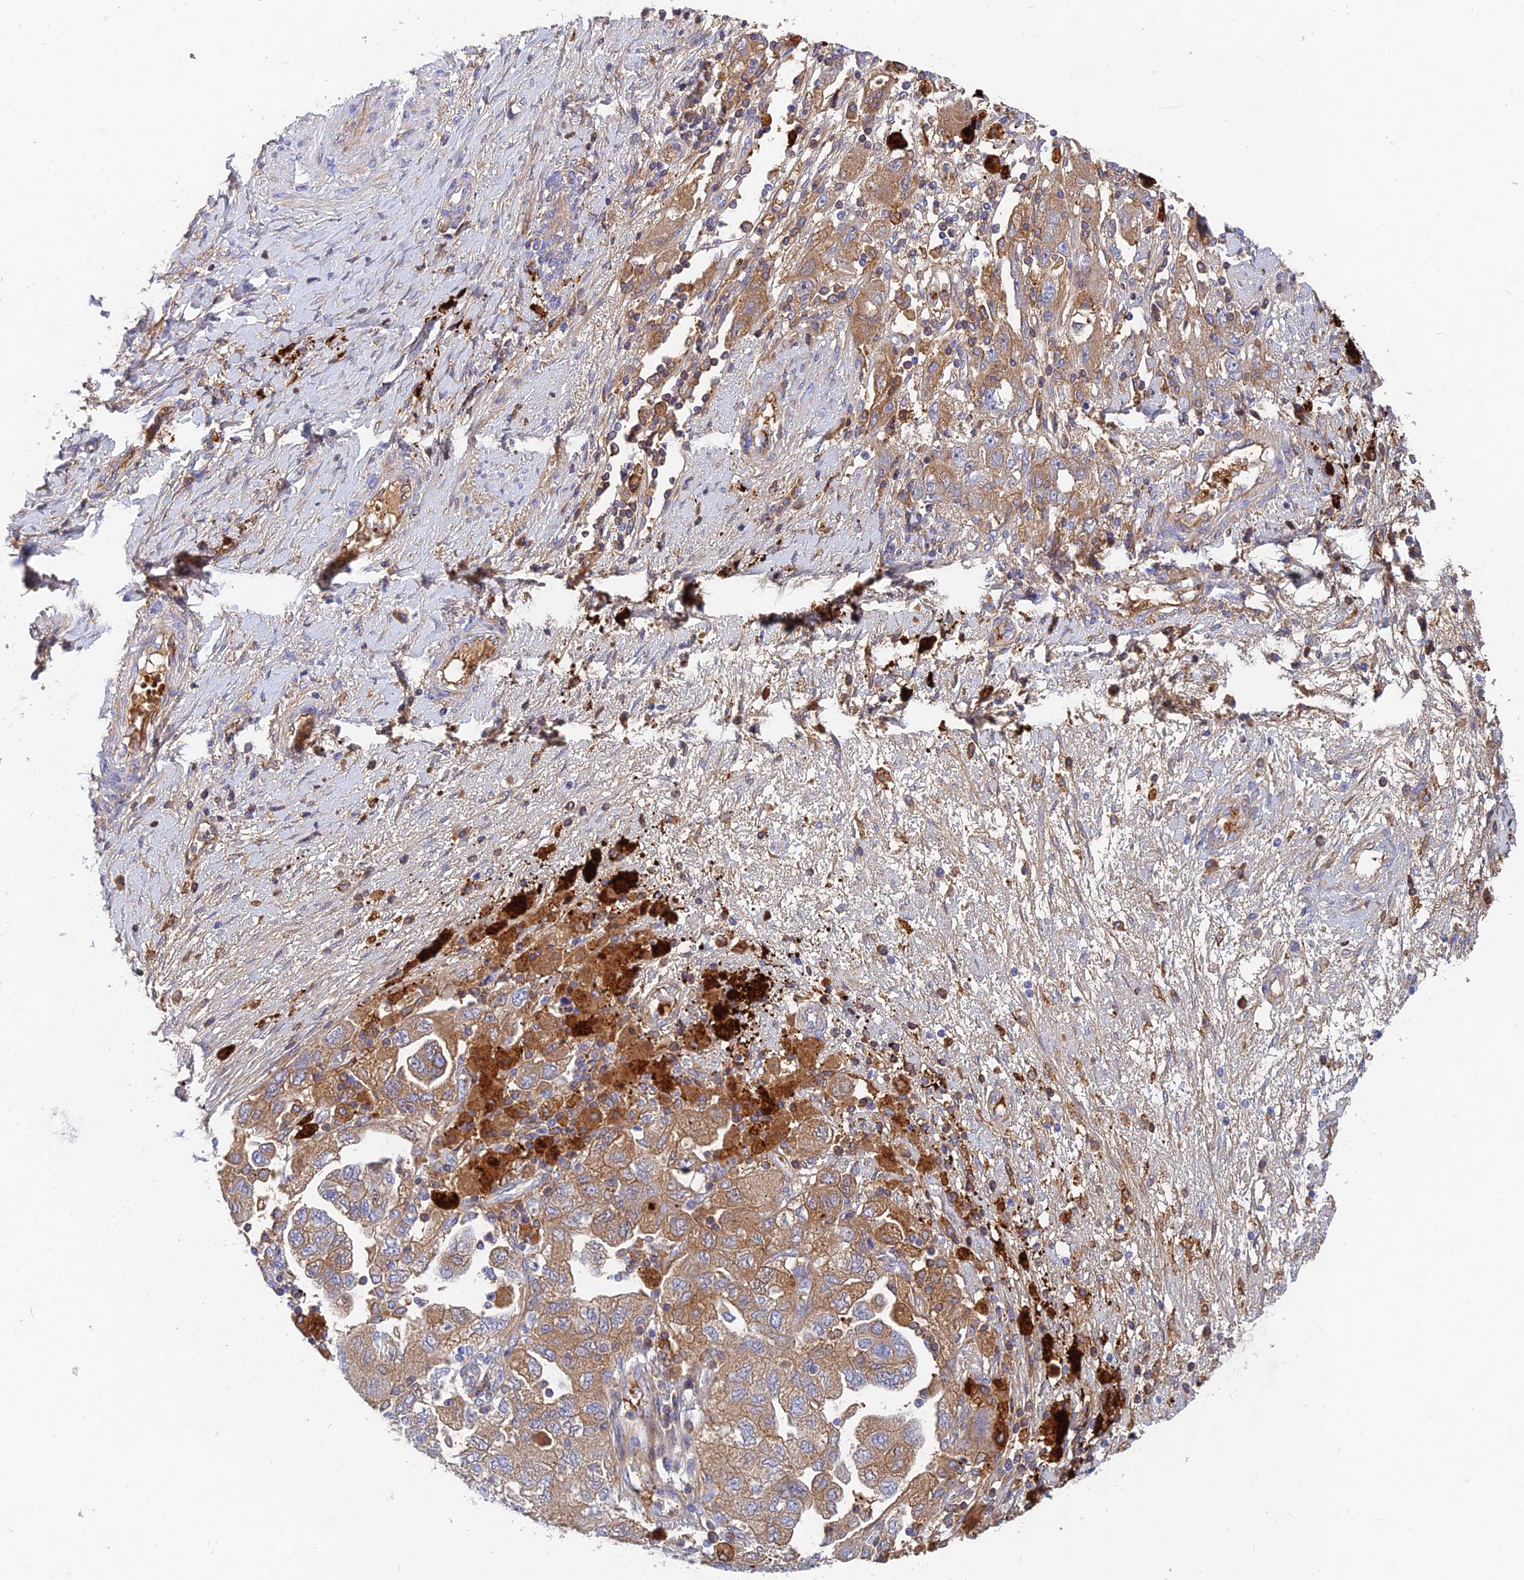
{"staining": {"intensity": "moderate", "quantity": "25%-75%", "location": "cytoplasmic/membranous"}, "tissue": "ovarian cancer", "cell_type": "Tumor cells", "image_type": "cancer", "snomed": [{"axis": "morphology", "description": "Carcinoma, NOS"}, {"axis": "morphology", "description": "Cystadenocarcinoma, serous, NOS"}, {"axis": "topography", "description": "Ovary"}], "caption": "Ovarian cancer (carcinoma) stained for a protein reveals moderate cytoplasmic/membranous positivity in tumor cells. The protein of interest is shown in brown color, while the nuclei are stained blue.", "gene": "MROH1", "patient": {"sex": "female", "age": 69}}